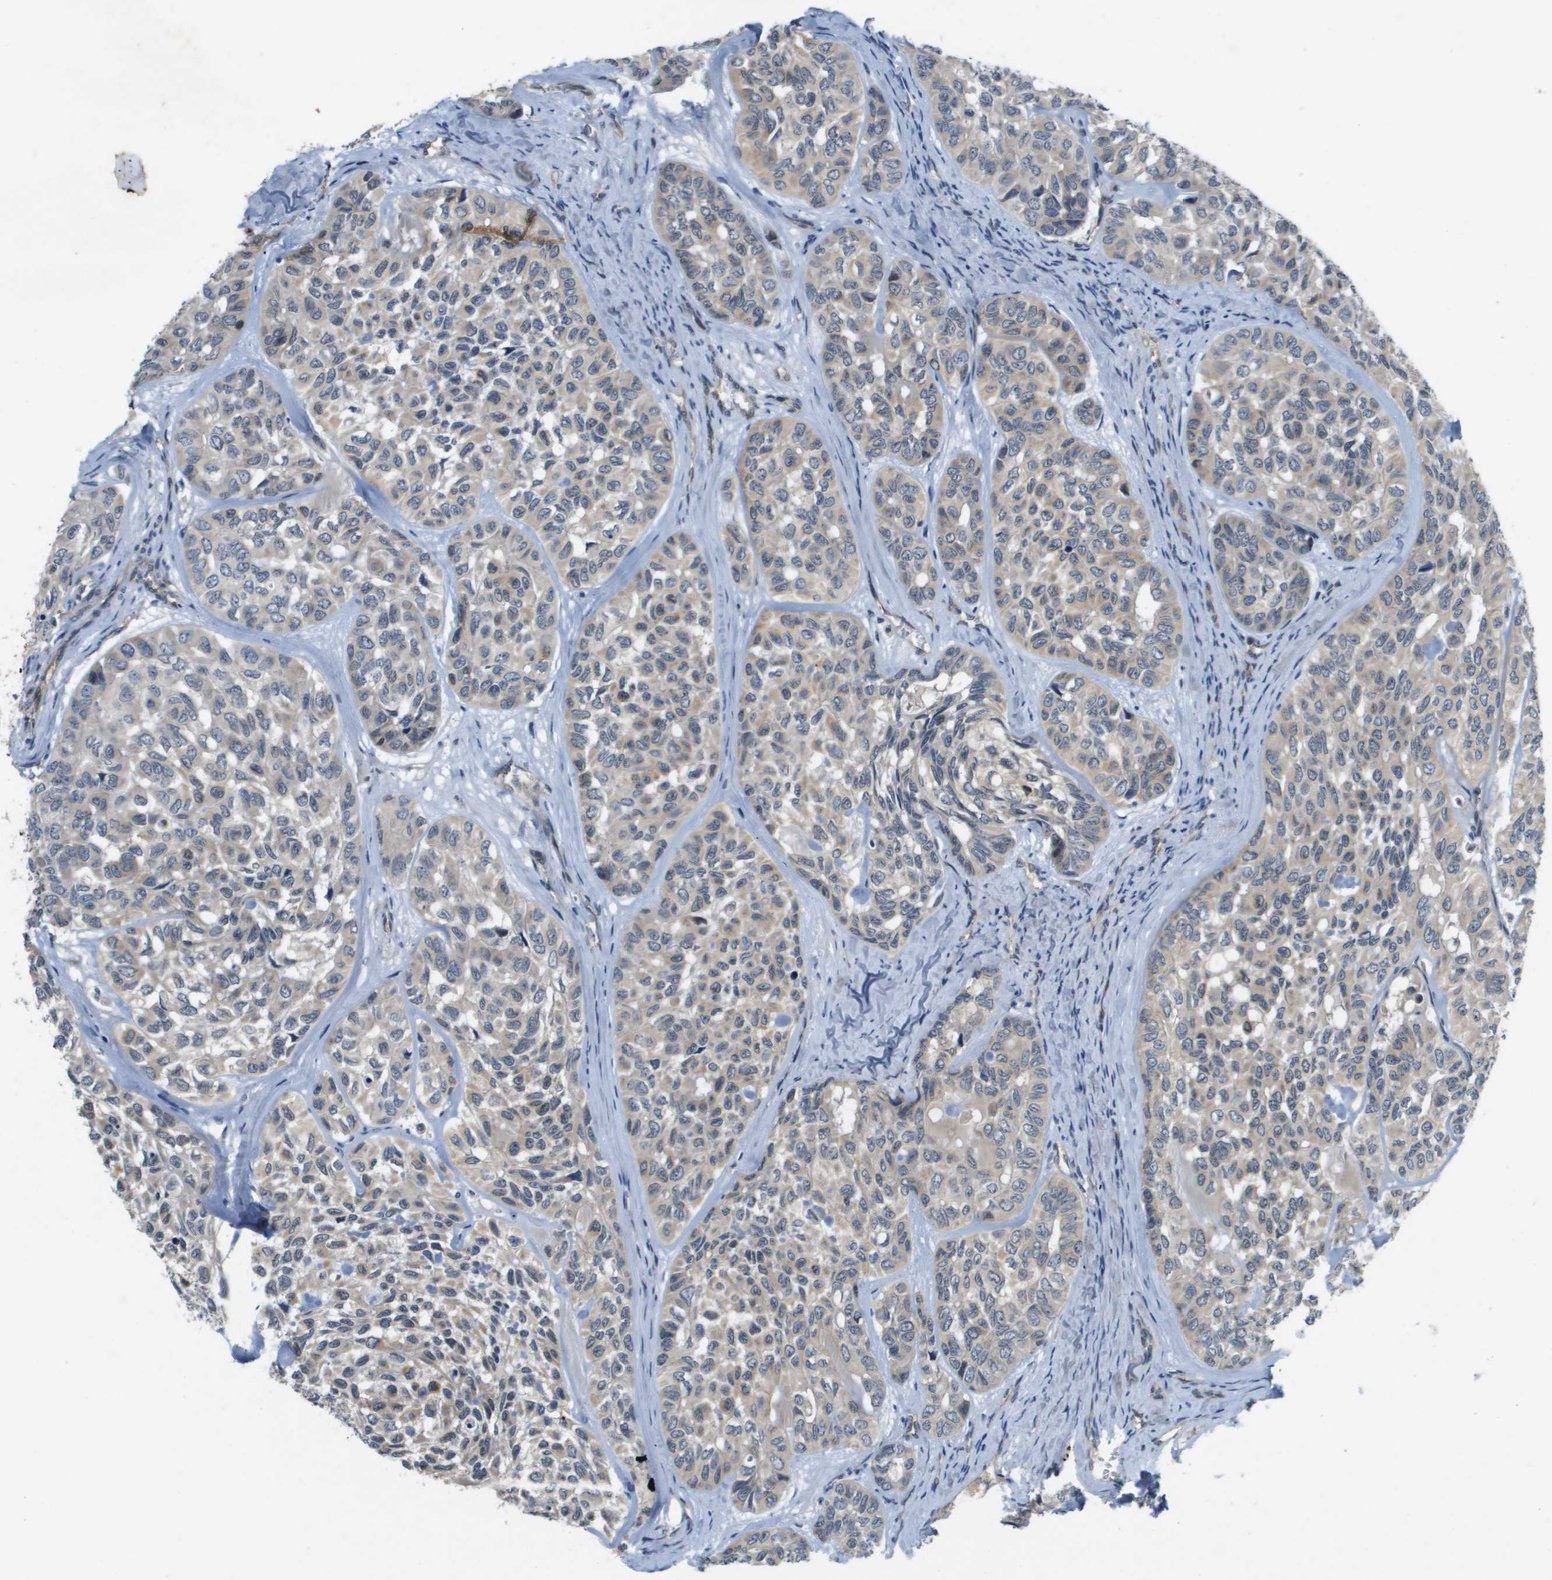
{"staining": {"intensity": "weak", "quantity": ">75%", "location": "cytoplasmic/membranous"}, "tissue": "head and neck cancer", "cell_type": "Tumor cells", "image_type": "cancer", "snomed": [{"axis": "morphology", "description": "Adenocarcinoma, NOS"}, {"axis": "topography", "description": "Salivary gland, NOS"}, {"axis": "topography", "description": "Head-Neck"}], "caption": "Immunohistochemistry photomicrograph of neoplastic tissue: human head and neck cancer stained using IHC displays low levels of weak protein expression localized specifically in the cytoplasmic/membranous of tumor cells, appearing as a cytoplasmic/membranous brown color.", "gene": "PGAP3", "patient": {"sex": "female", "age": 76}}